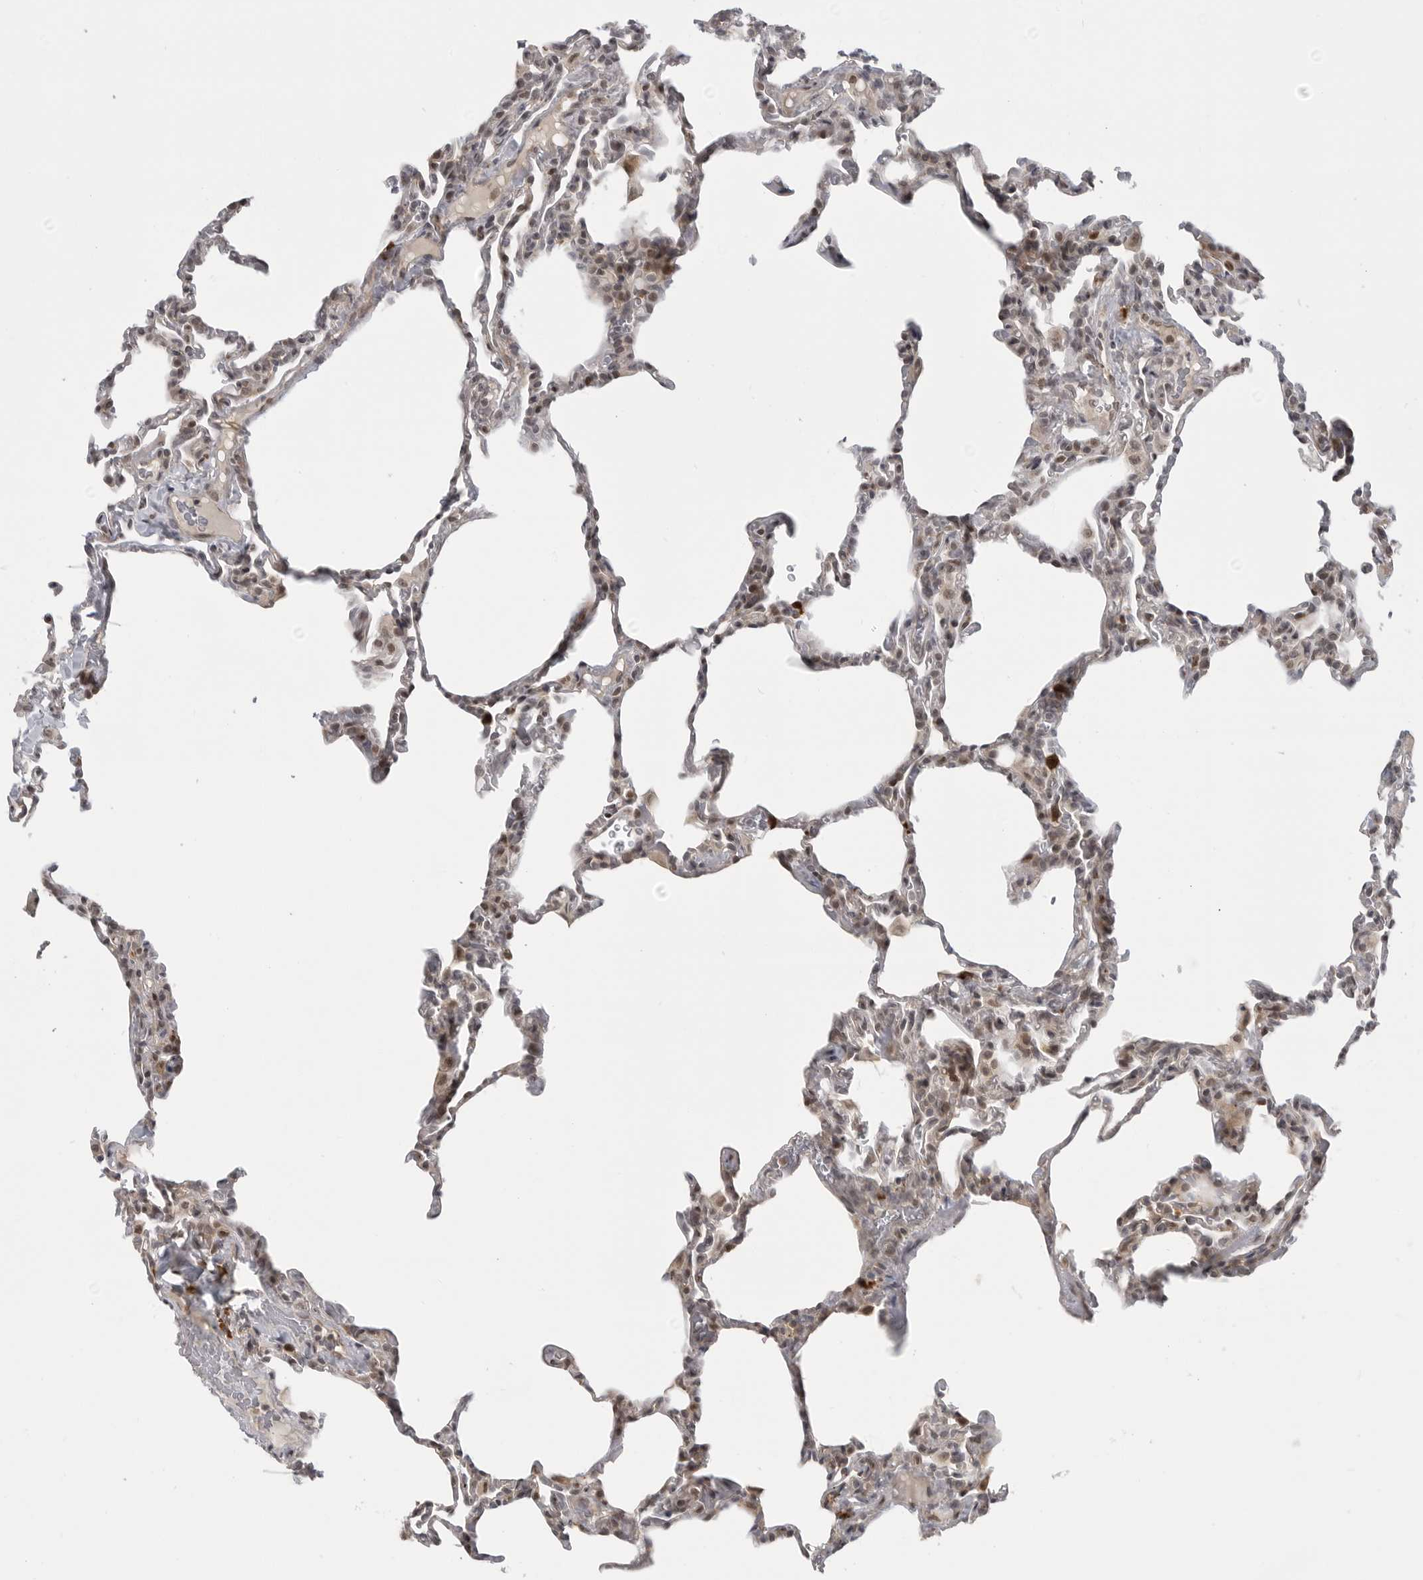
{"staining": {"intensity": "weak", "quantity": "<25%", "location": "cytoplasmic/membranous,nuclear"}, "tissue": "lung", "cell_type": "Alveolar cells", "image_type": "normal", "snomed": [{"axis": "morphology", "description": "Normal tissue, NOS"}, {"axis": "topography", "description": "Lung"}], "caption": "Immunohistochemical staining of normal human lung exhibits no significant positivity in alveolar cells.", "gene": "CEP295NL", "patient": {"sex": "male", "age": 20}}